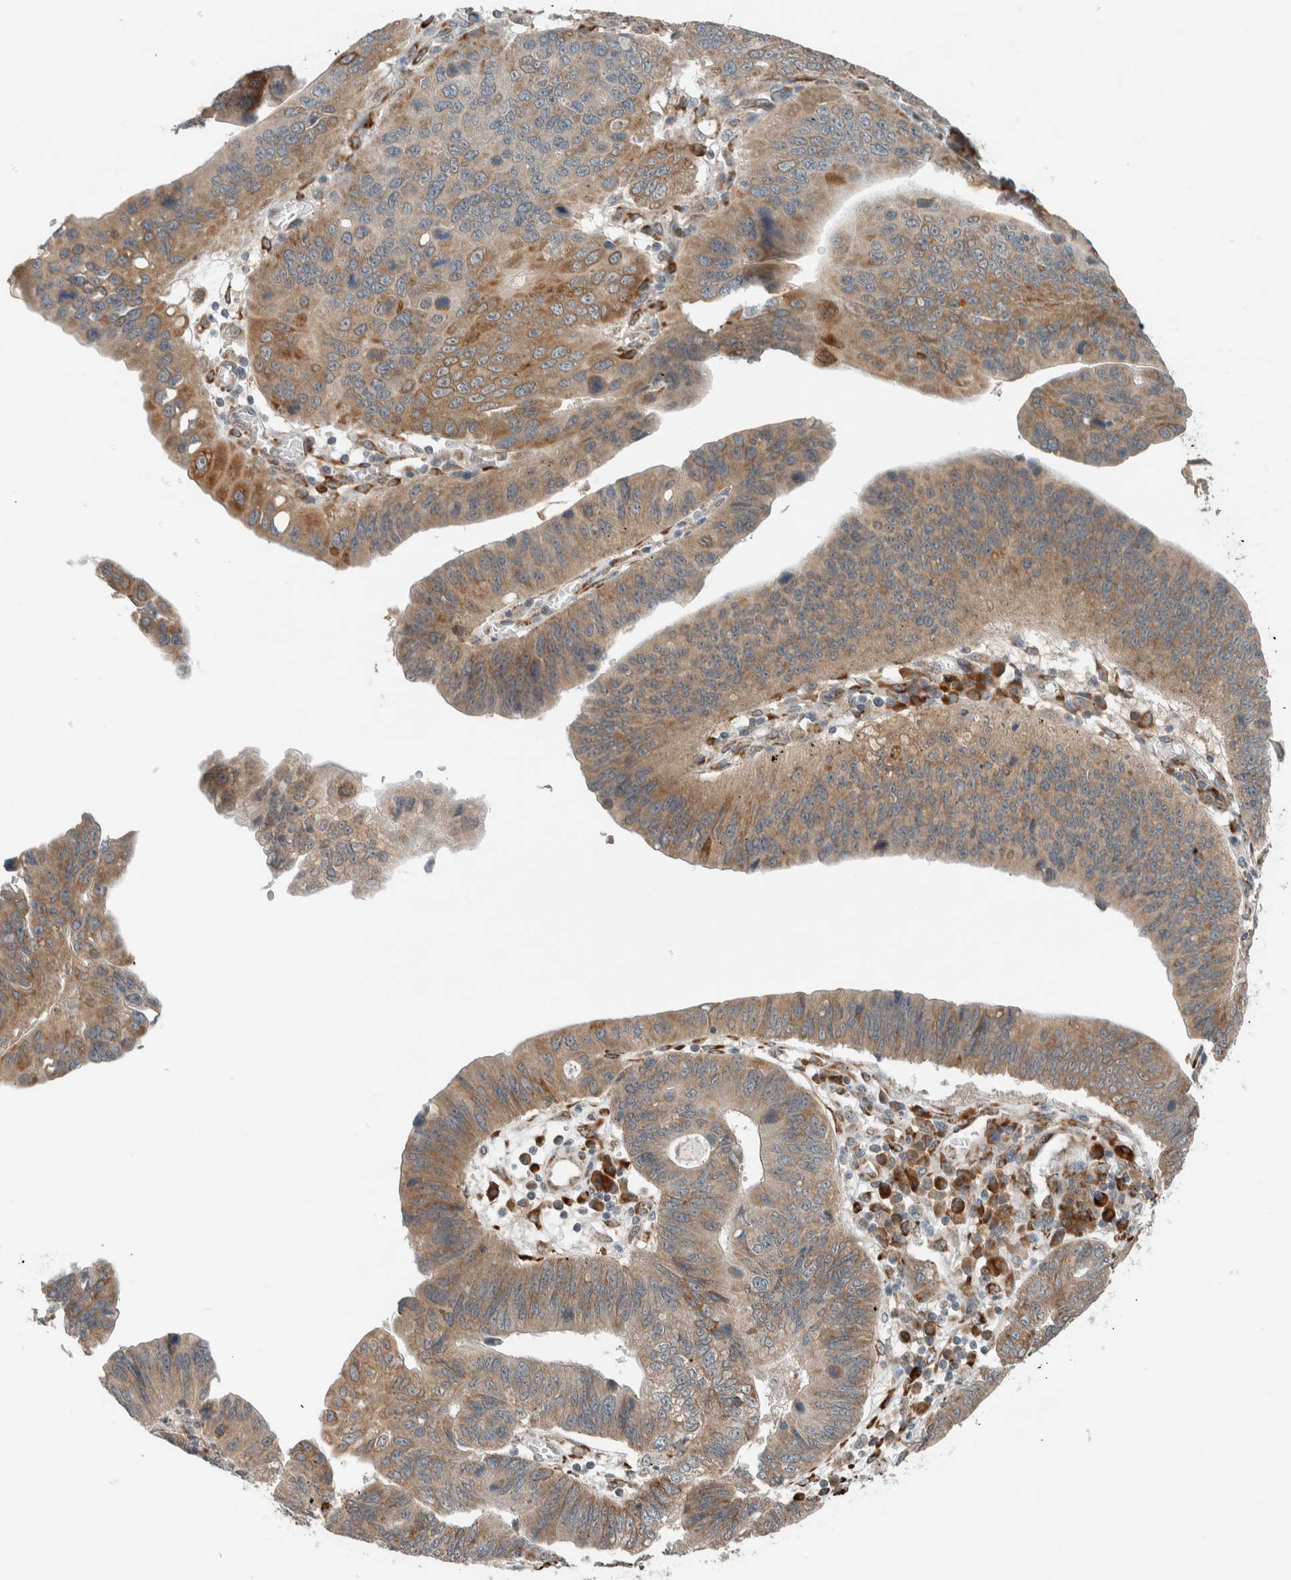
{"staining": {"intensity": "moderate", "quantity": ">75%", "location": "cytoplasmic/membranous"}, "tissue": "stomach cancer", "cell_type": "Tumor cells", "image_type": "cancer", "snomed": [{"axis": "morphology", "description": "Adenocarcinoma, NOS"}, {"axis": "topography", "description": "Stomach"}], "caption": "This histopathology image exhibits stomach adenocarcinoma stained with immunohistochemistry (IHC) to label a protein in brown. The cytoplasmic/membranous of tumor cells show moderate positivity for the protein. Nuclei are counter-stained blue.", "gene": "CTBP2", "patient": {"sex": "male", "age": 59}}